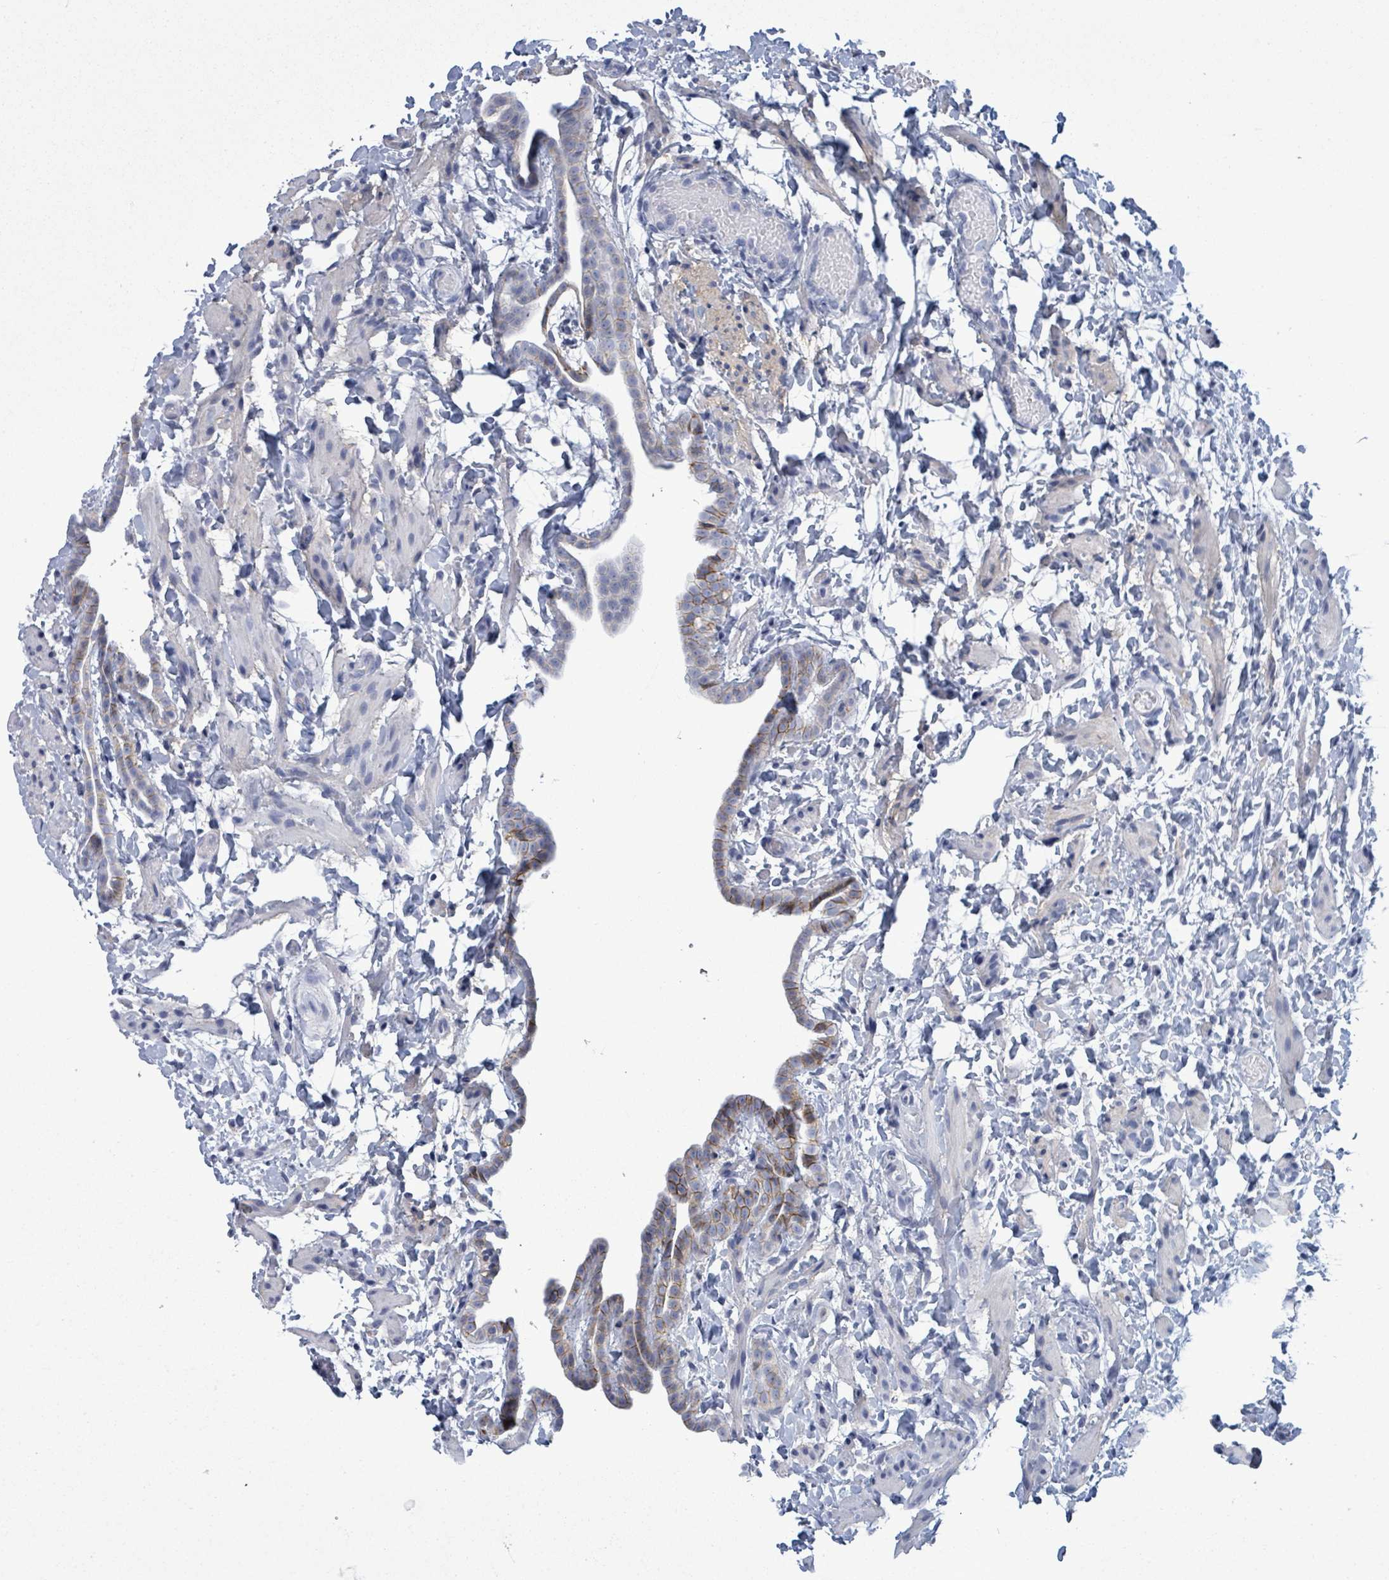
{"staining": {"intensity": "moderate", "quantity": "<25%", "location": "cytoplasmic/membranous"}, "tissue": "fallopian tube", "cell_type": "Glandular cells", "image_type": "normal", "snomed": [{"axis": "morphology", "description": "Normal tissue, NOS"}, {"axis": "topography", "description": "Fallopian tube"}], "caption": "The image shows immunohistochemical staining of normal fallopian tube. There is moderate cytoplasmic/membranous staining is identified in about <25% of glandular cells.", "gene": "BSG", "patient": {"sex": "female", "age": 37}}